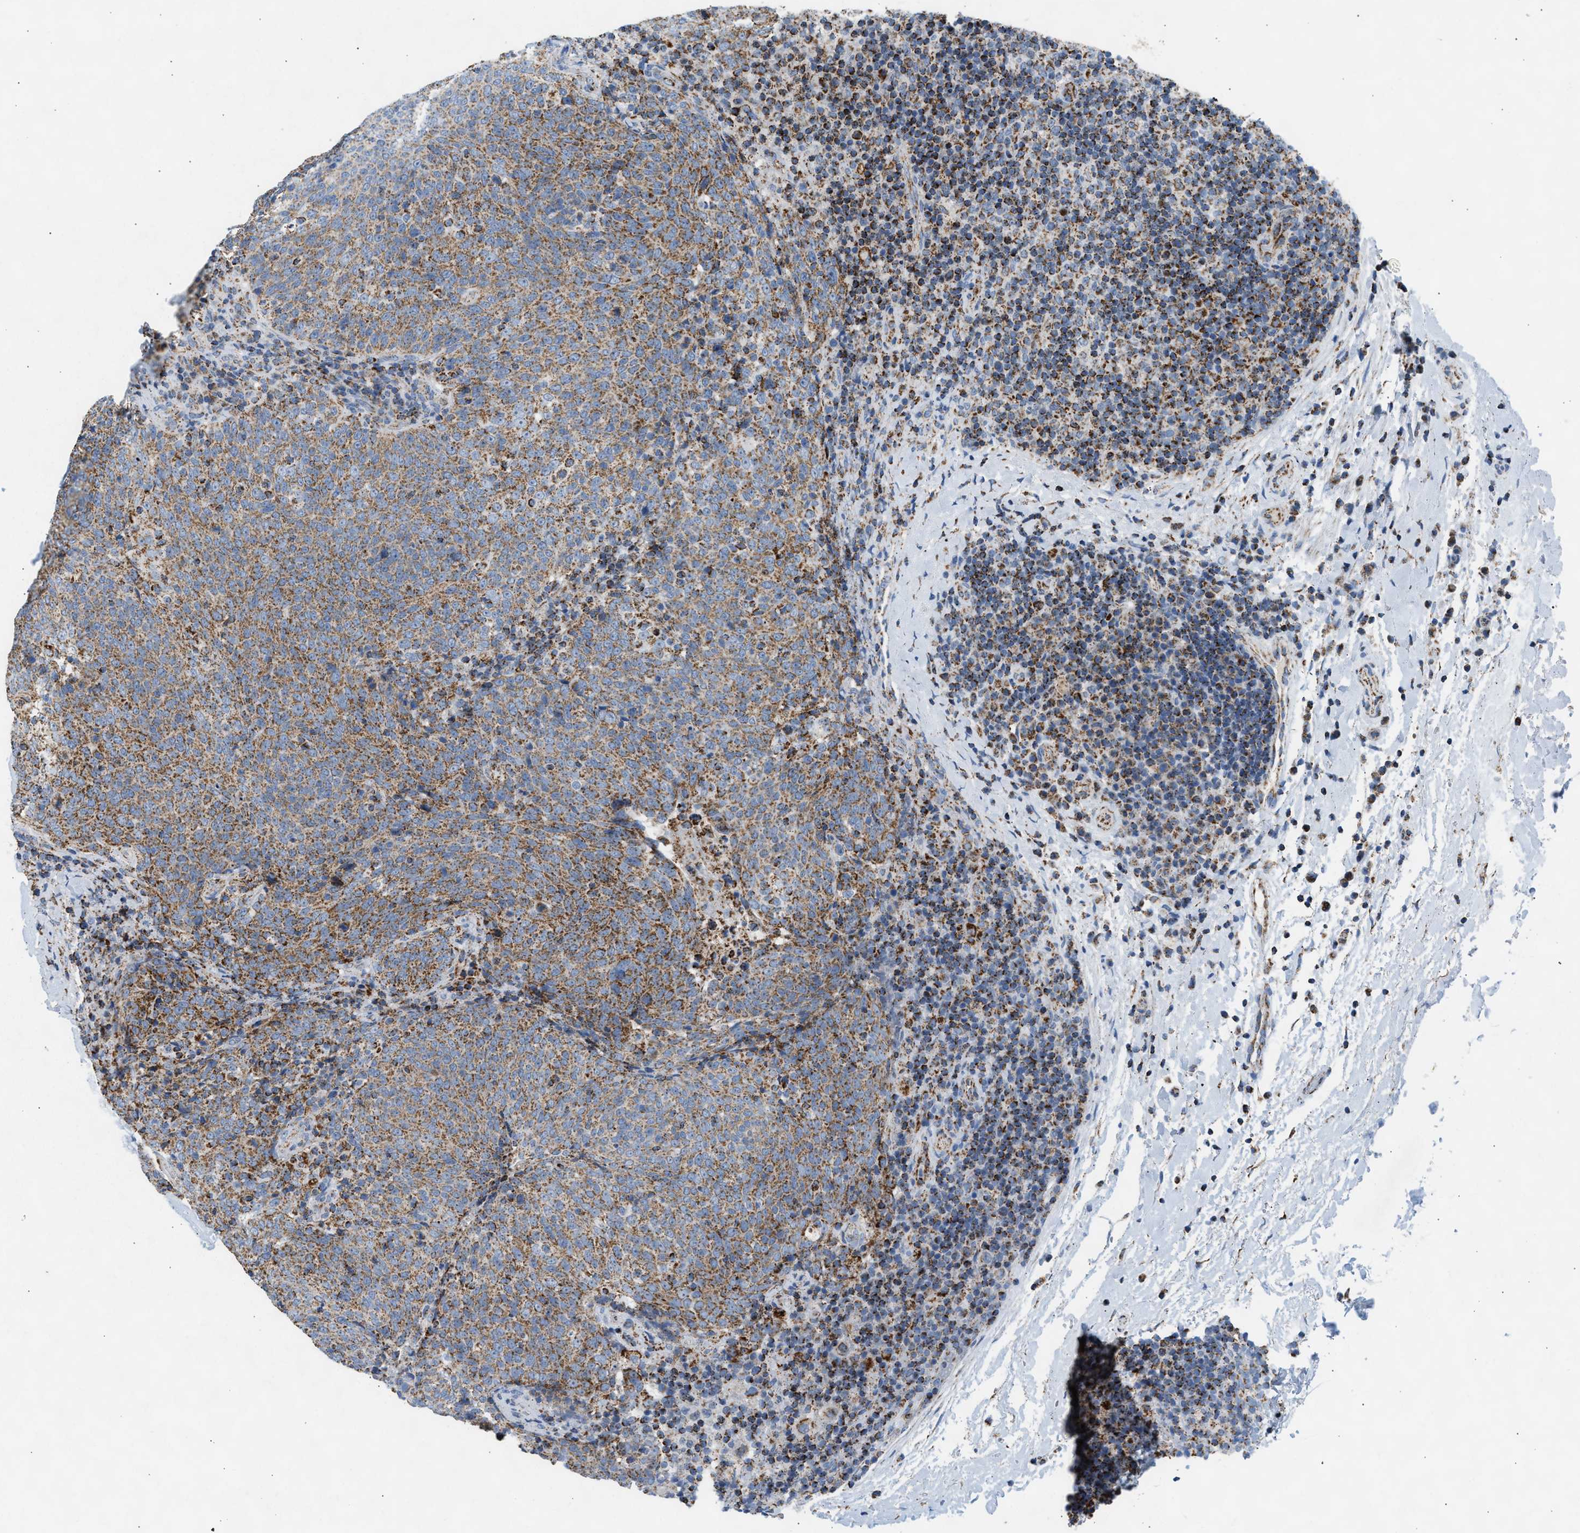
{"staining": {"intensity": "moderate", "quantity": ">75%", "location": "cytoplasmic/membranous"}, "tissue": "head and neck cancer", "cell_type": "Tumor cells", "image_type": "cancer", "snomed": [{"axis": "morphology", "description": "Squamous cell carcinoma, NOS"}, {"axis": "morphology", "description": "Squamous cell carcinoma, metastatic, NOS"}, {"axis": "topography", "description": "Lymph node"}, {"axis": "topography", "description": "Head-Neck"}], "caption": "Immunohistochemistry of metastatic squamous cell carcinoma (head and neck) exhibits medium levels of moderate cytoplasmic/membranous positivity in about >75% of tumor cells. The protein of interest is stained brown, and the nuclei are stained in blue (DAB IHC with brightfield microscopy, high magnification).", "gene": "OGDH", "patient": {"sex": "male", "age": 62}}